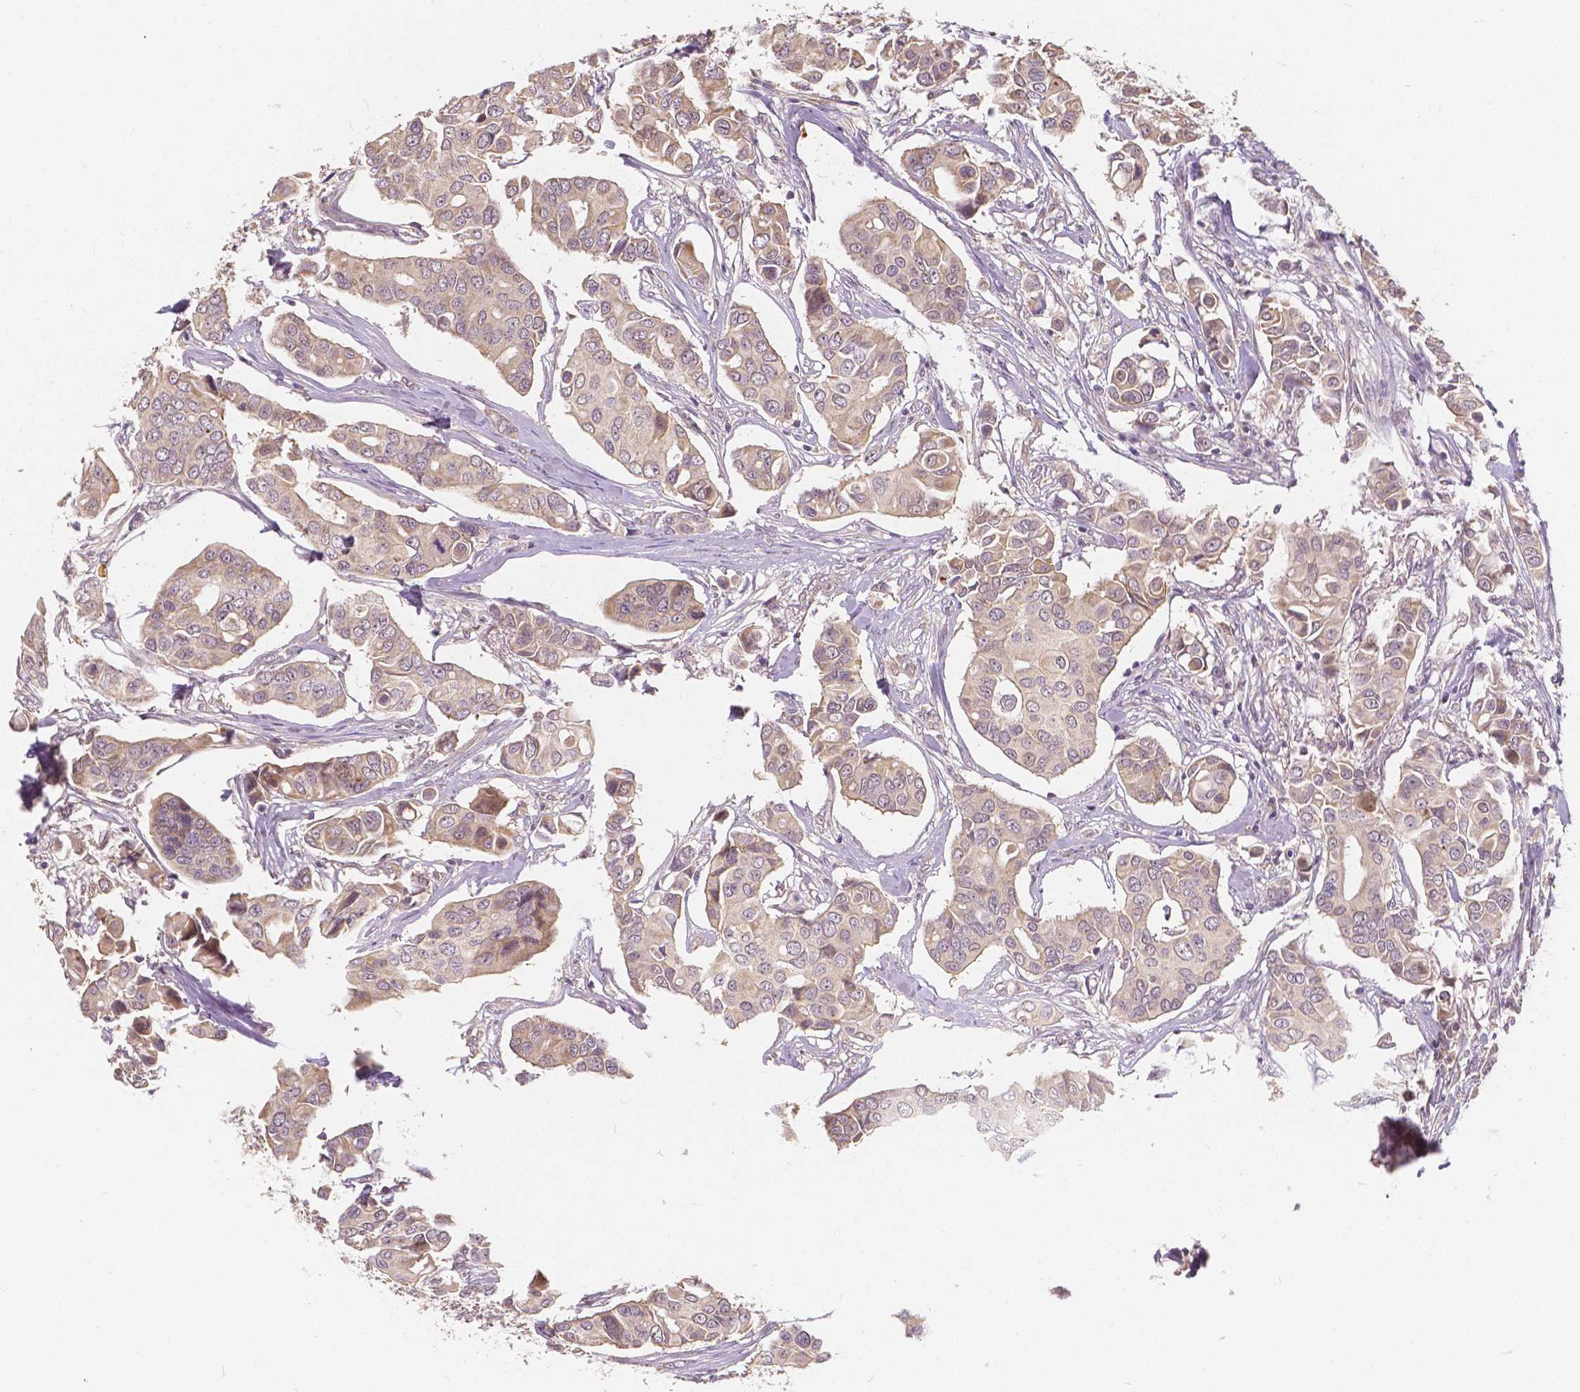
{"staining": {"intensity": "weak", "quantity": "<25%", "location": "cytoplasmic/membranous"}, "tissue": "breast cancer", "cell_type": "Tumor cells", "image_type": "cancer", "snomed": [{"axis": "morphology", "description": "Duct carcinoma"}, {"axis": "topography", "description": "Breast"}], "caption": "IHC of human breast cancer (invasive ductal carcinoma) exhibits no positivity in tumor cells.", "gene": "SNX12", "patient": {"sex": "female", "age": 54}}